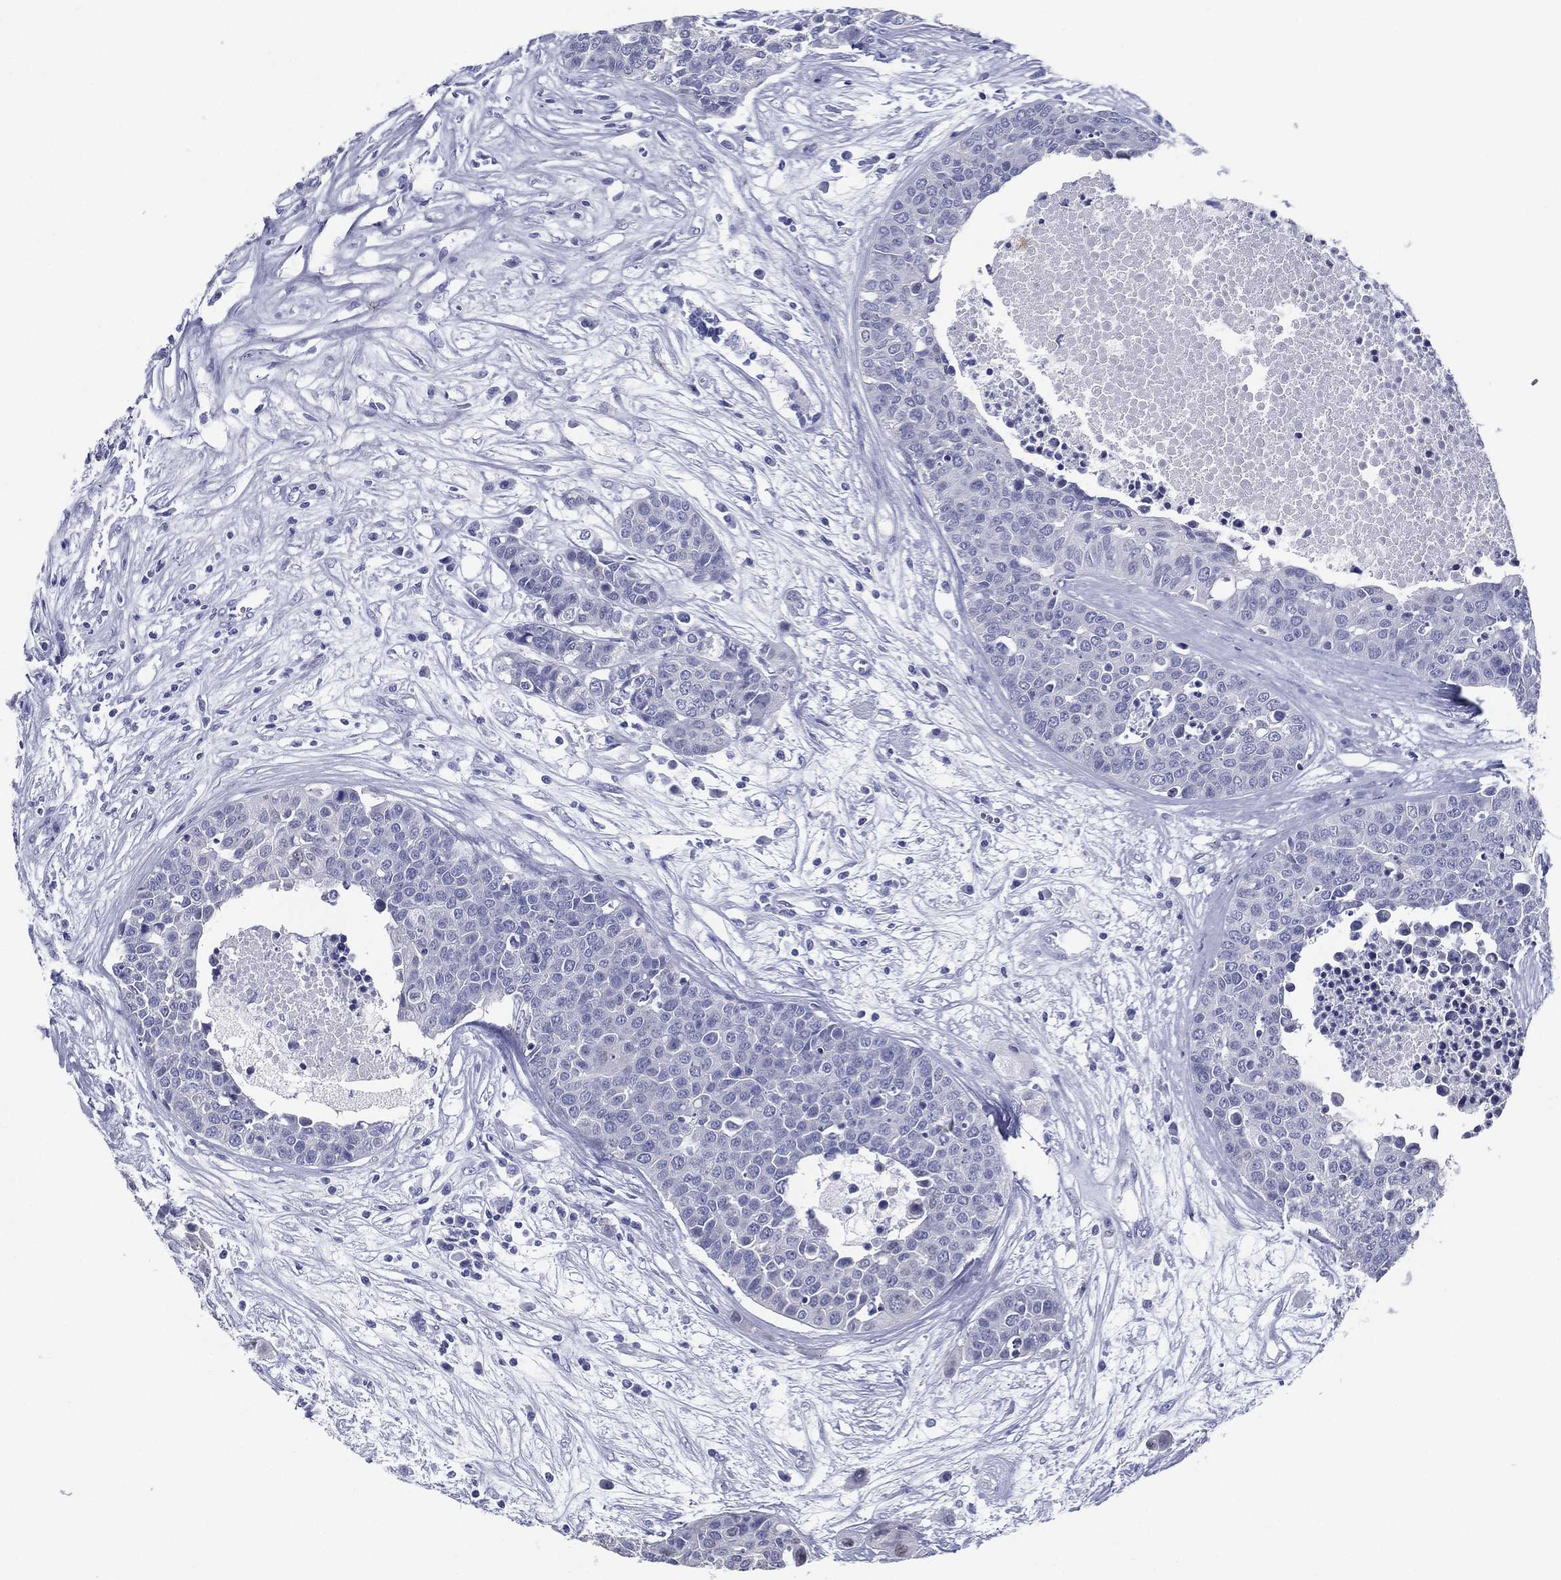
{"staining": {"intensity": "negative", "quantity": "none", "location": "none"}, "tissue": "carcinoid", "cell_type": "Tumor cells", "image_type": "cancer", "snomed": [{"axis": "morphology", "description": "Carcinoid, malignant, NOS"}, {"axis": "topography", "description": "Colon"}], "caption": "Immunohistochemical staining of human malignant carcinoid exhibits no significant staining in tumor cells.", "gene": "RSPH4A", "patient": {"sex": "male", "age": 81}}